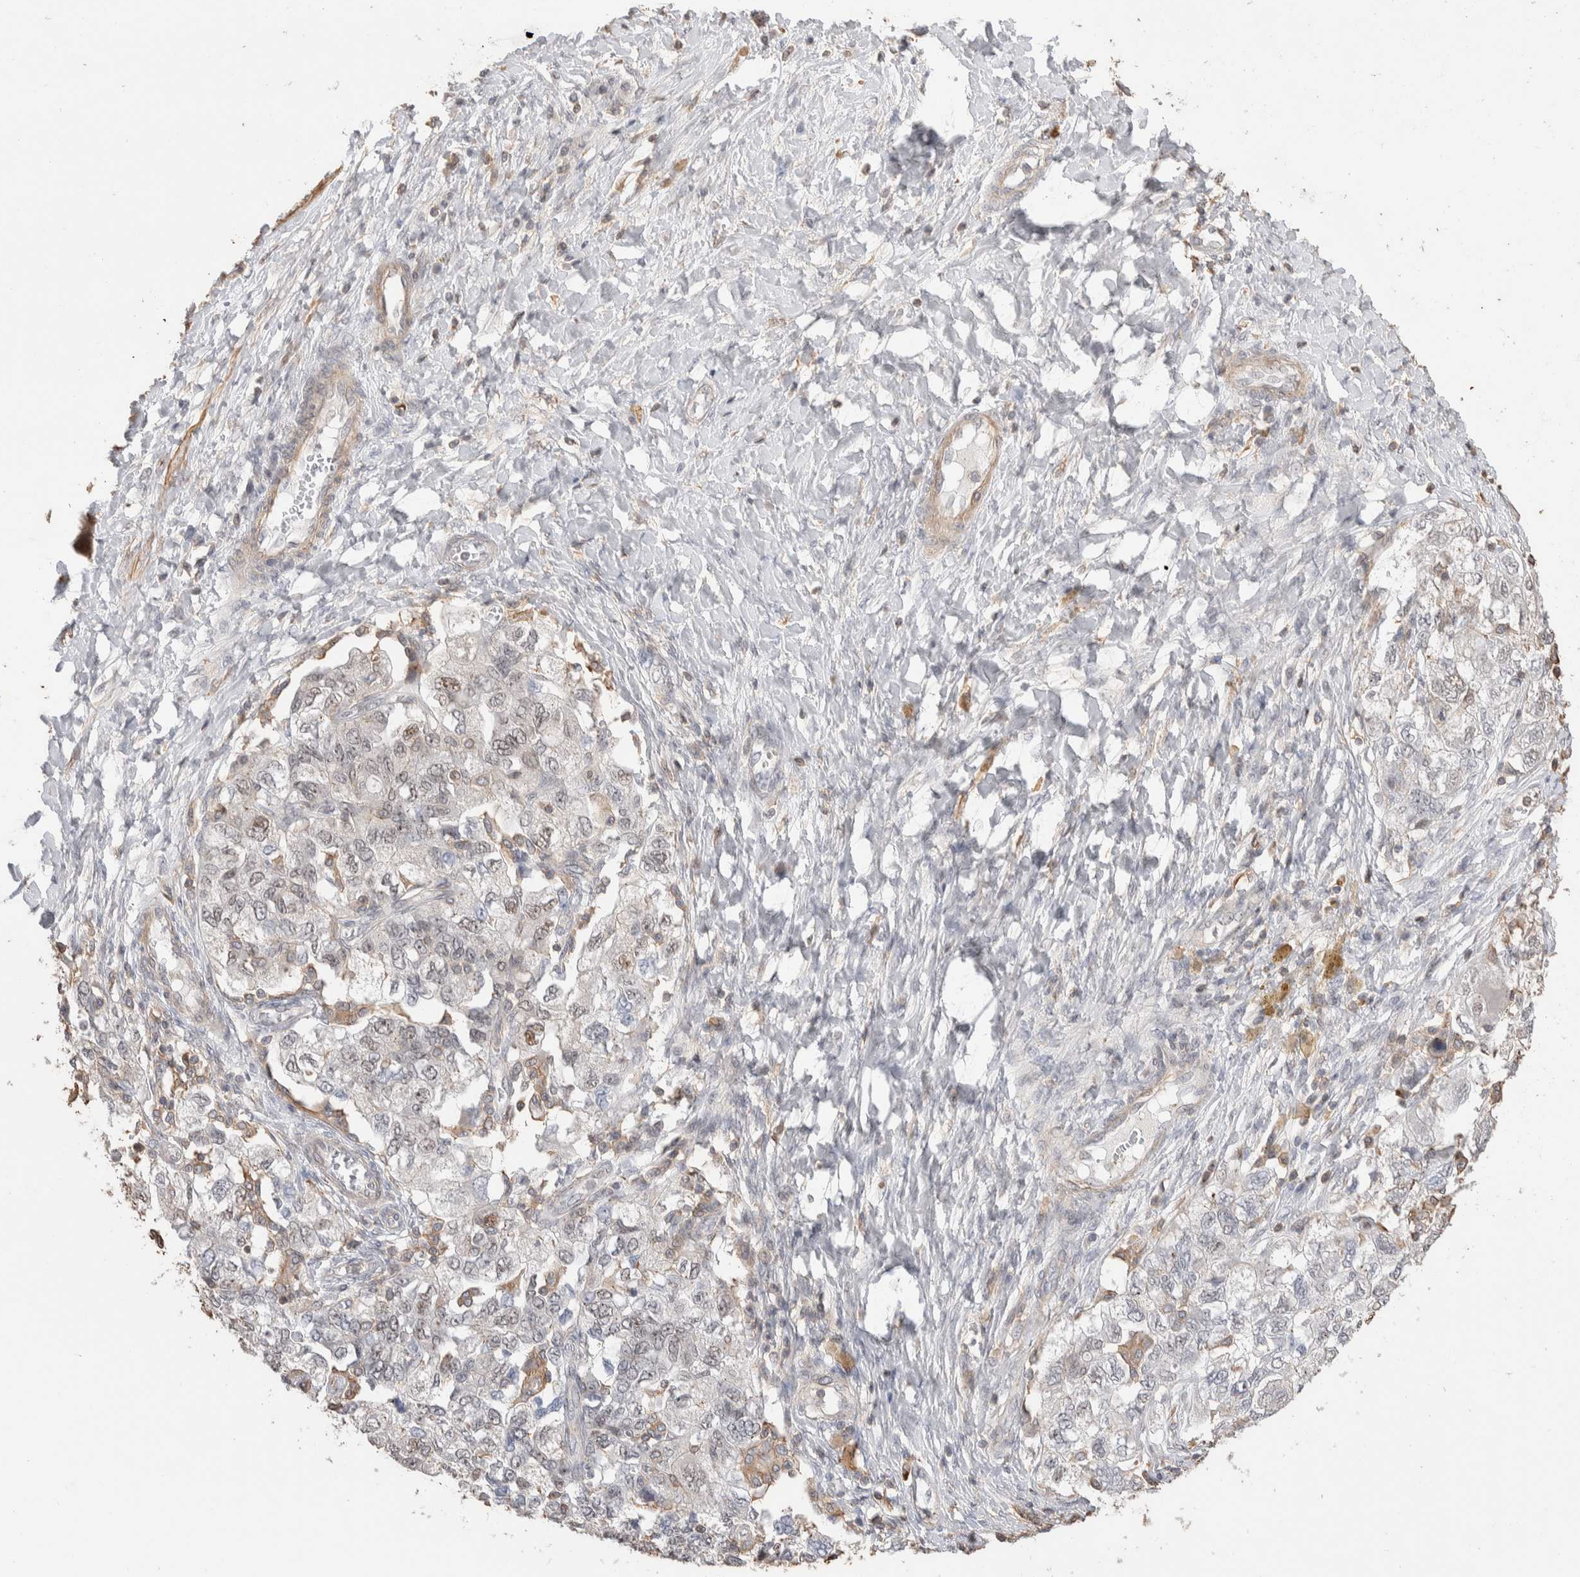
{"staining": {"intensity": "weak", "quantity": "<25%", "location": "nuclear"}, "tissue": "ovarian cancer", "cell_type": "Tumor cells", "image_type": "cancer", "snomed": [{"axis": "morphology", "description": "Carcinoma, NOS"}, {"axis": "morphology", "description": "Cystadenocarcinoma, serous, NOS"}, {"axis": "topography", "description": "Ovary"}], "caption": "Tumor cells show no significant protein positivity in ovarian cancer.", "gene": "ZNF704", "patient": {"sex": "female", "age": 69}}